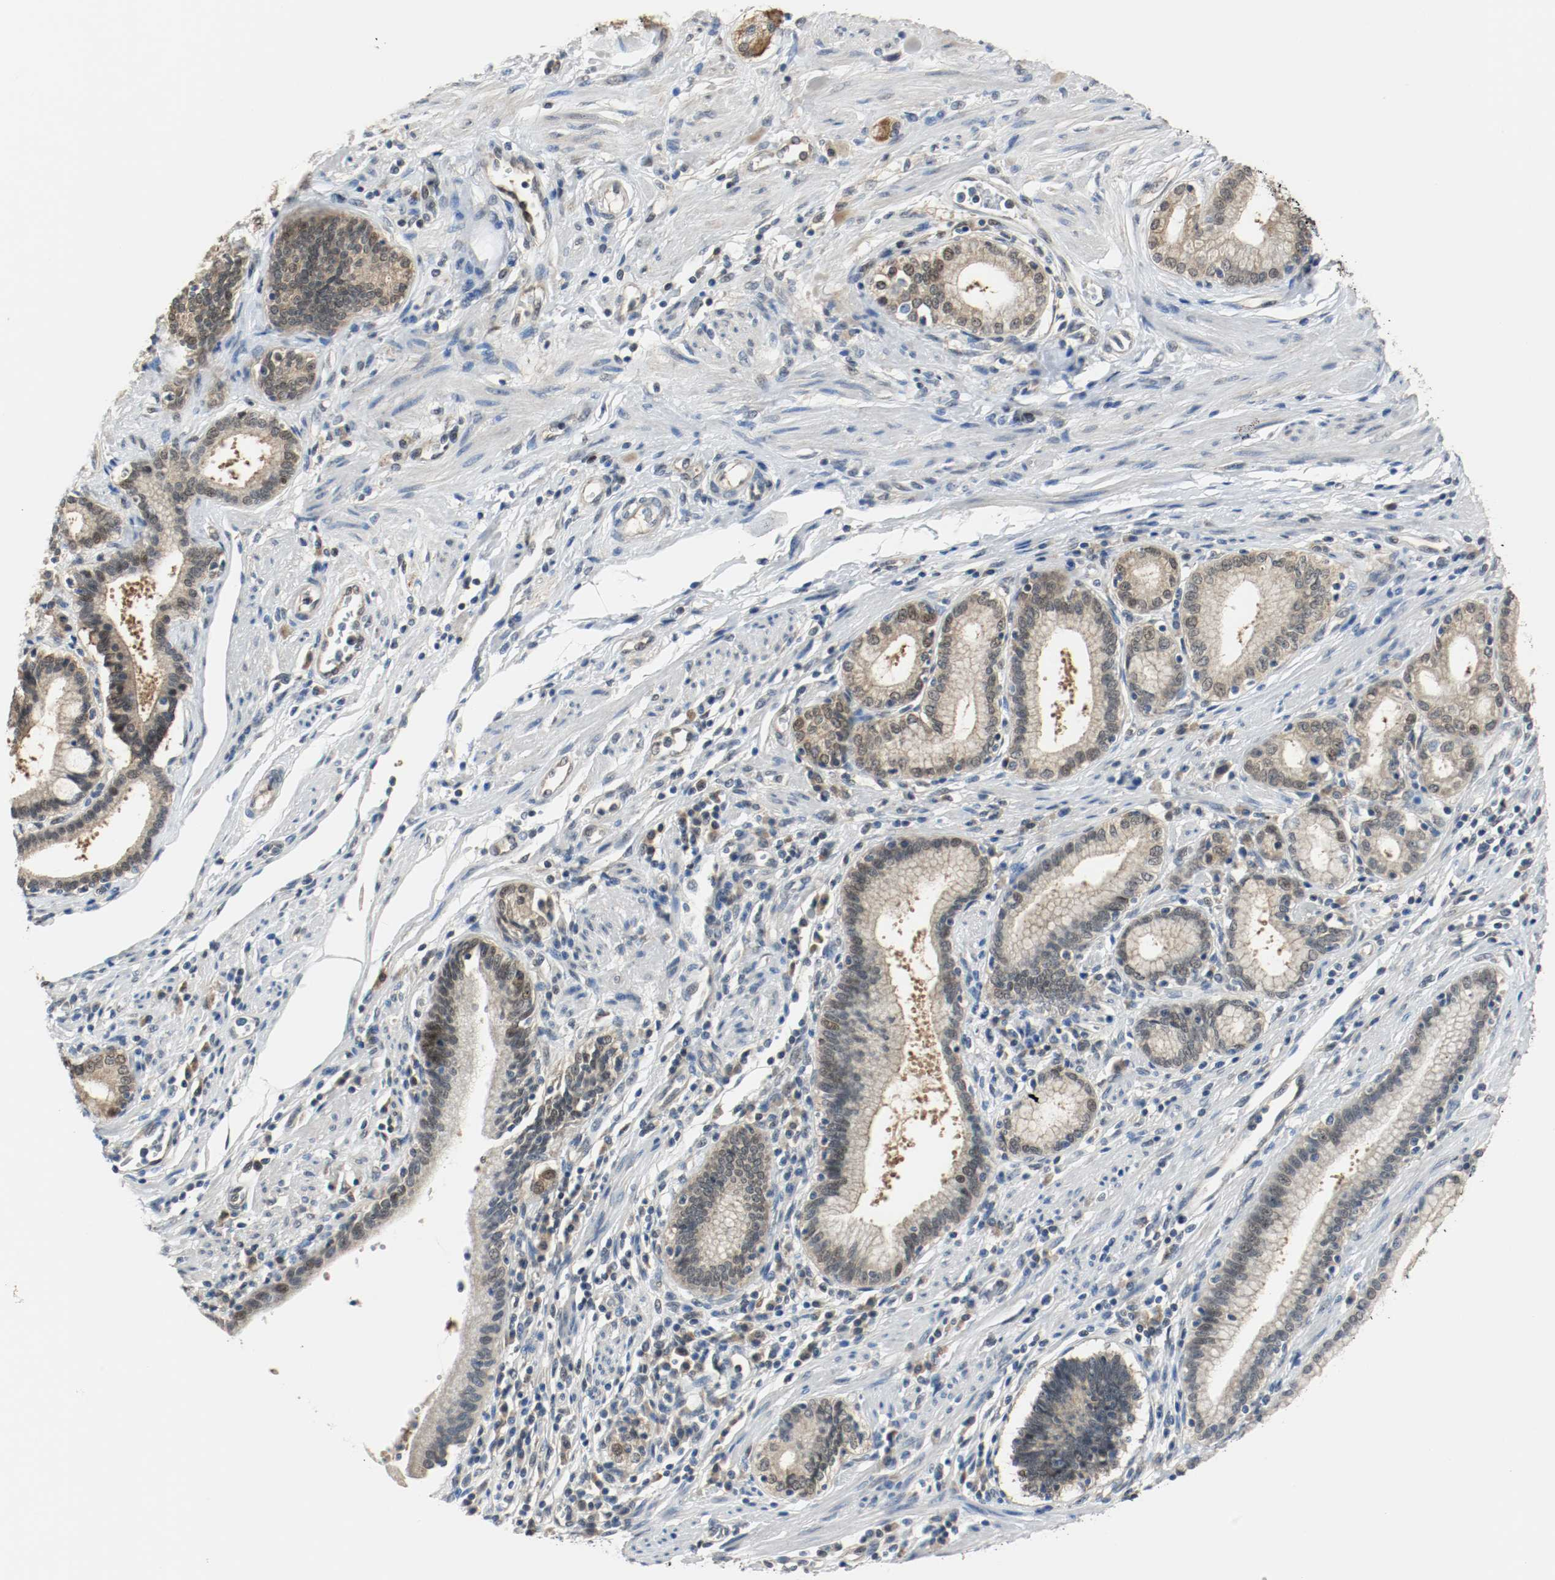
{"staining": {"intensity": "weak", "quantity": ">75%", "location": "cytoplasmic/membranous,nuclear"}, "tissue": "pancreatic cancer", "cell_type": "Tumor cells", "image_type": "cancer", "snomed": [{"axis": "morphology", "description": "Adenocarcinoma, NOS"}, {"axis": "topography", "description": "Pancreas"}], "caption": "Immunohistochemistry (IHC) image of neoplastic tissue: human pancreatic cancer stained using immunohistochemistry (IHC) demonstrates low levels of weak protein expression localized specifically in the cytoplasmic/membranous and nuclear of tumor cells, appearing as a cytoplasmic/membranous and nuclear brown color.", "gene": "PPME1", "patient": {"sex": "female", "age": 48}}